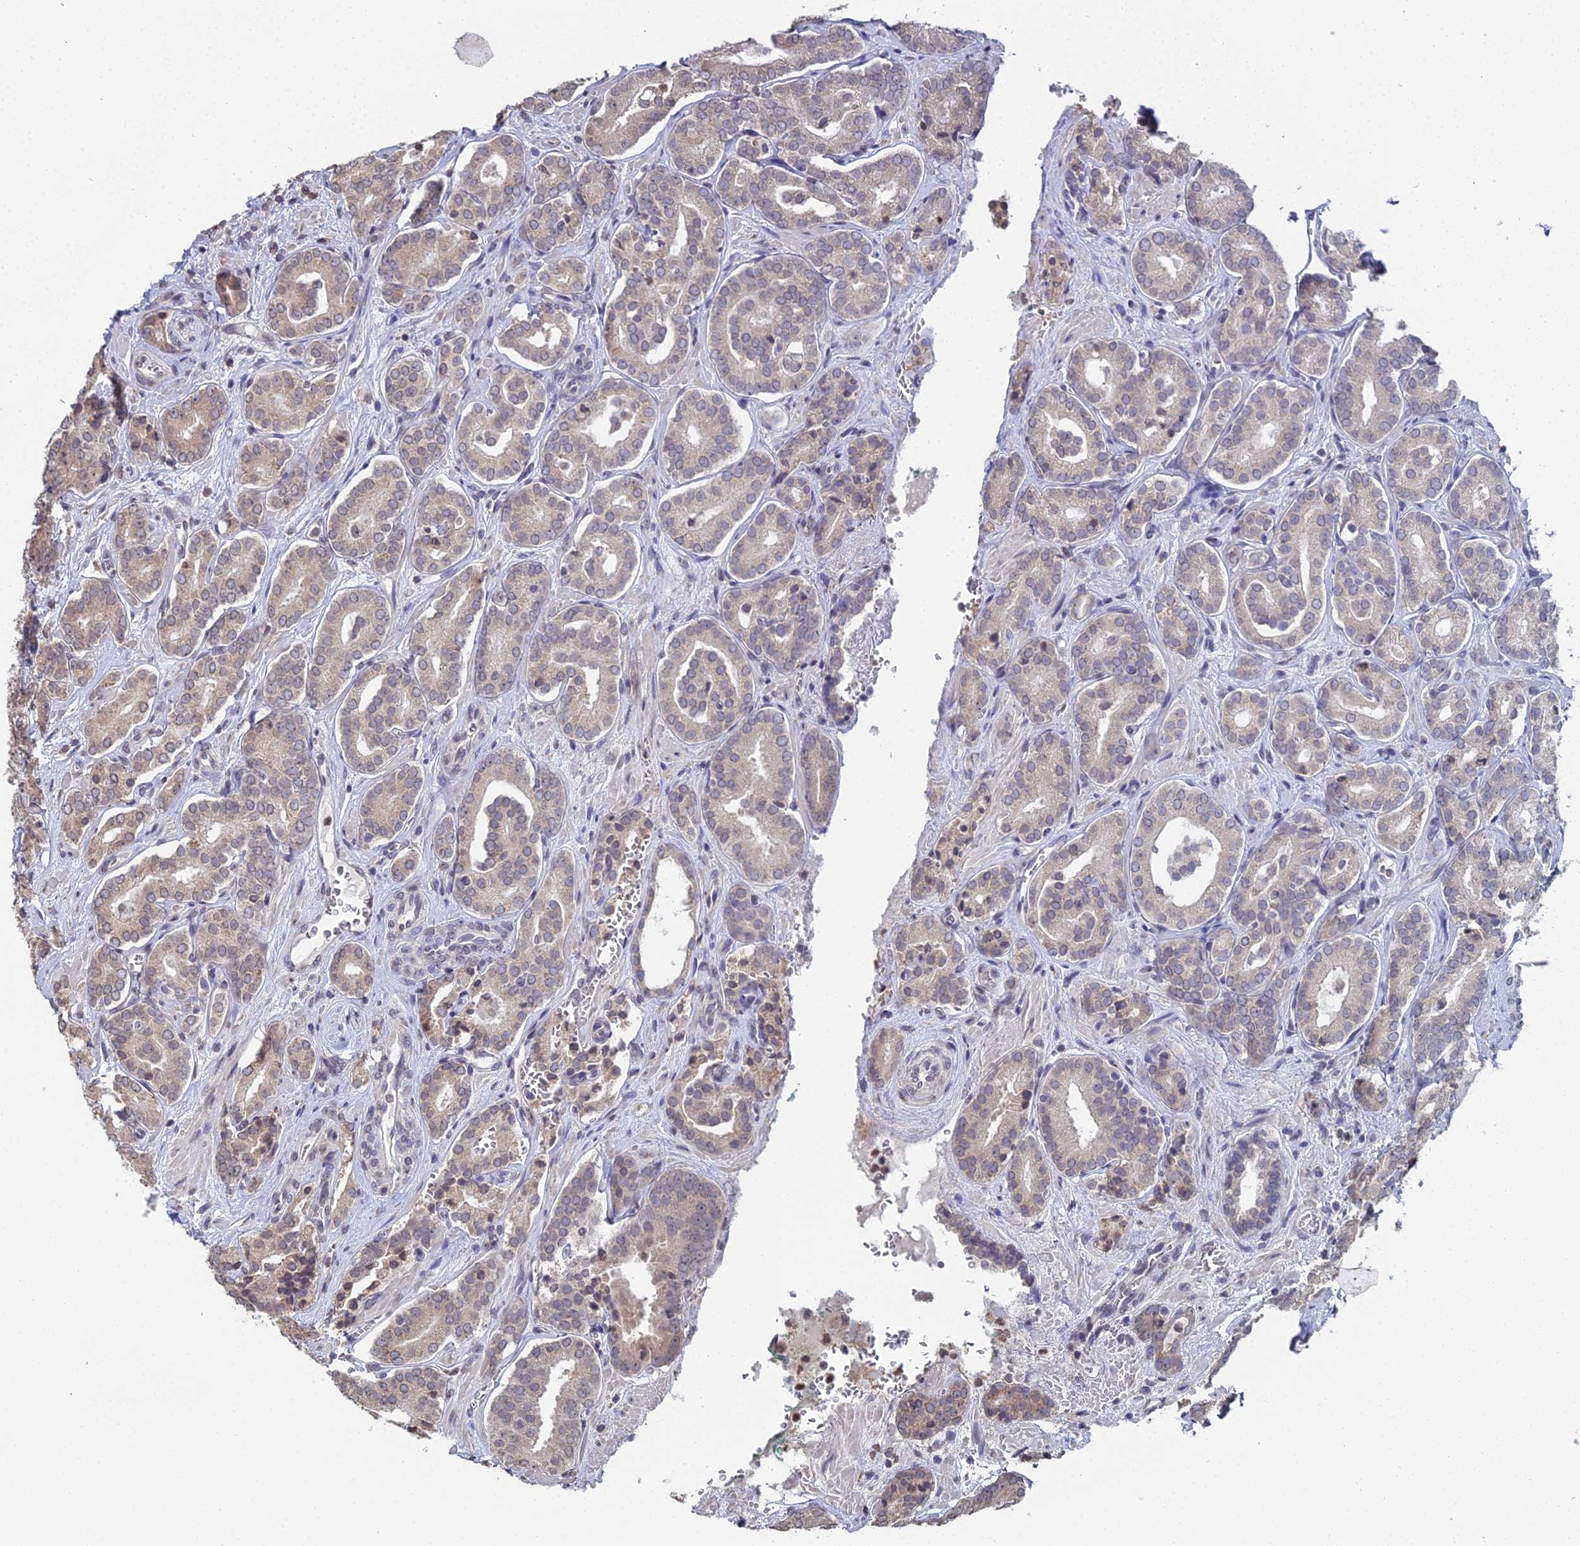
{"staining": {"intensity": "weak", "quantity": "25%-75%", "location": "cytoplasmic/membranous"}, "tissue": "prostate cancer", "cell_type": "Tumor cells", "image_type": "cancer", "snomed": [{"axis": "morphology", "description": "Adenocarcinoma, High grade"}, {"axis": "topography", "description": "Prostate"}], "caption": "The histopathology image displays immunohistochemical staining of prostate adenocarcinoma (high-grade). There is weak cytoplasmic/membranous expression is identified in approximately 25%-75% of tumor cells. (IHC, brightfield microscopy, high magnification).", "gene": "PRR22", "patient": {"sex": "male", "age": 66}}